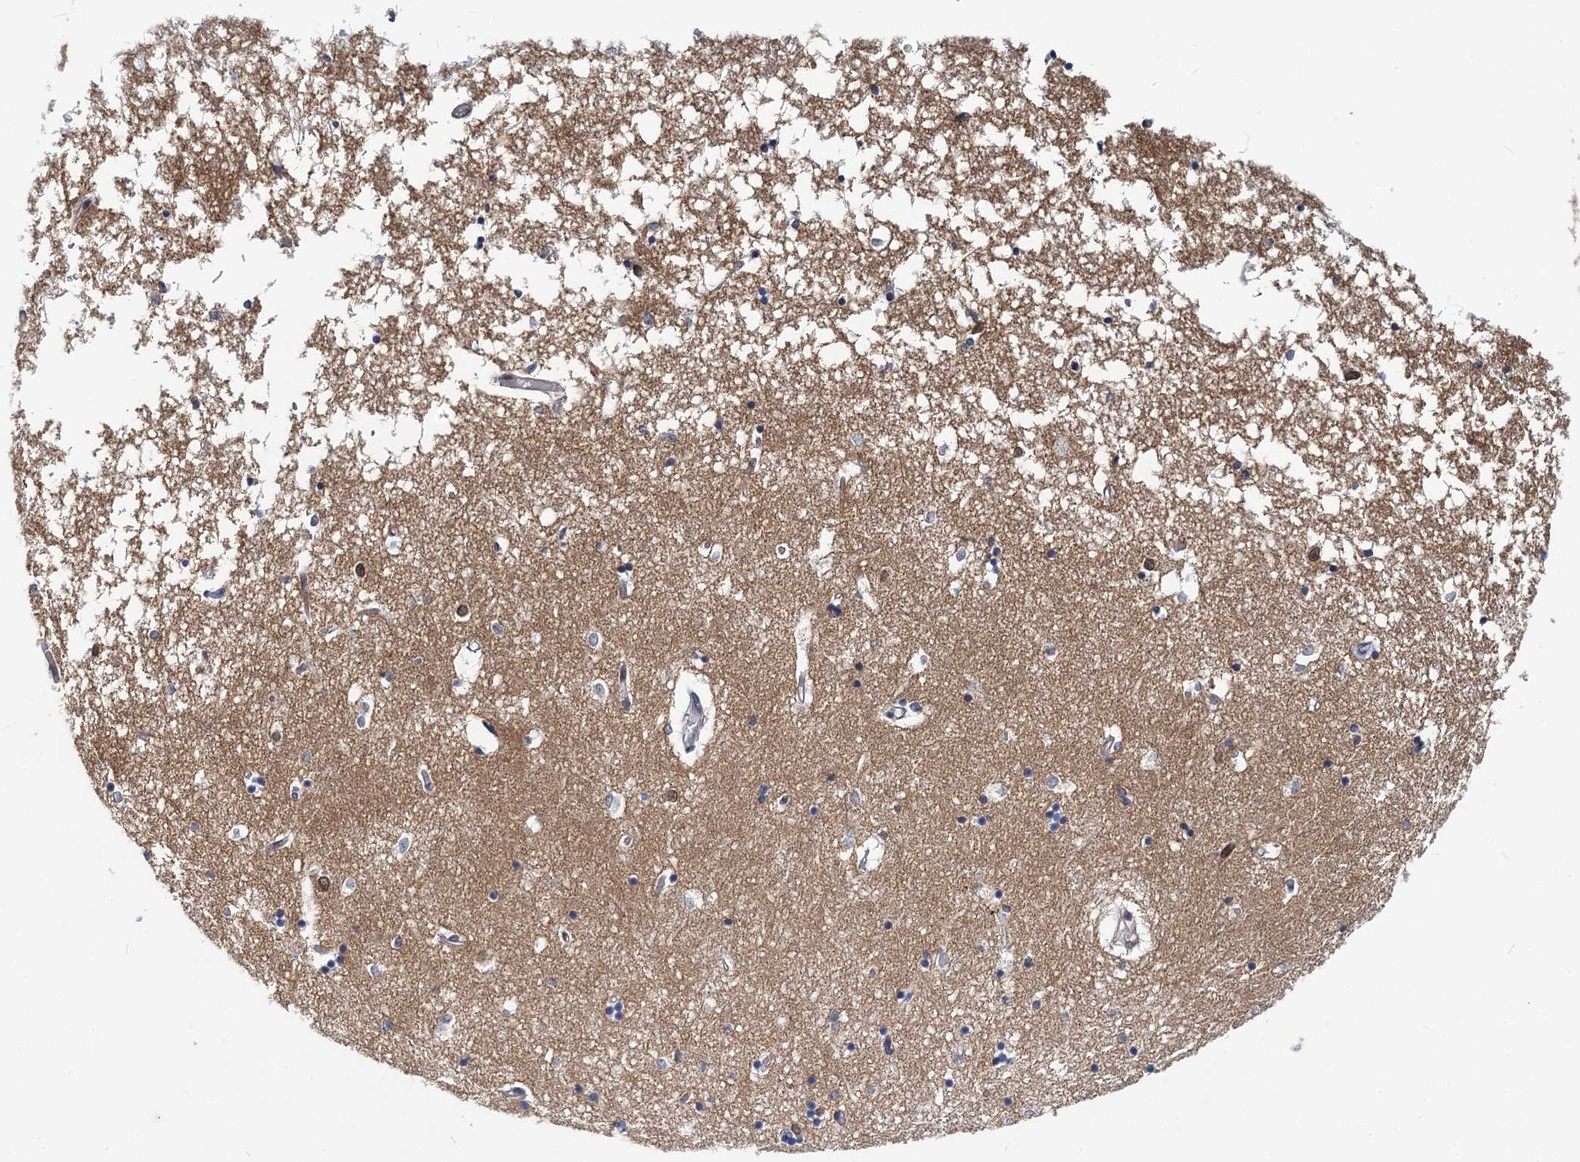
{"staining": {"intensity": "weak", "quantity": "<25%", "location": "cytoplasmic/membranous"}, "tissue": "hippocampus", "cell_type": "Glial cells", "image_type": "normal", "snomed": [{"axis": "morphology", "description": "Normal tissue, NOS"}, {"axis": "topography", "description": "Hippocampus"}], "caption": "DAB immunohistochemical staining of normal human hippocampus exhibits no significant expression in glial cells. (IHC, brightfield microscopy, high magnification).", "gene": "HYCC2", "patient": {"sex": "male", "age": 70}}